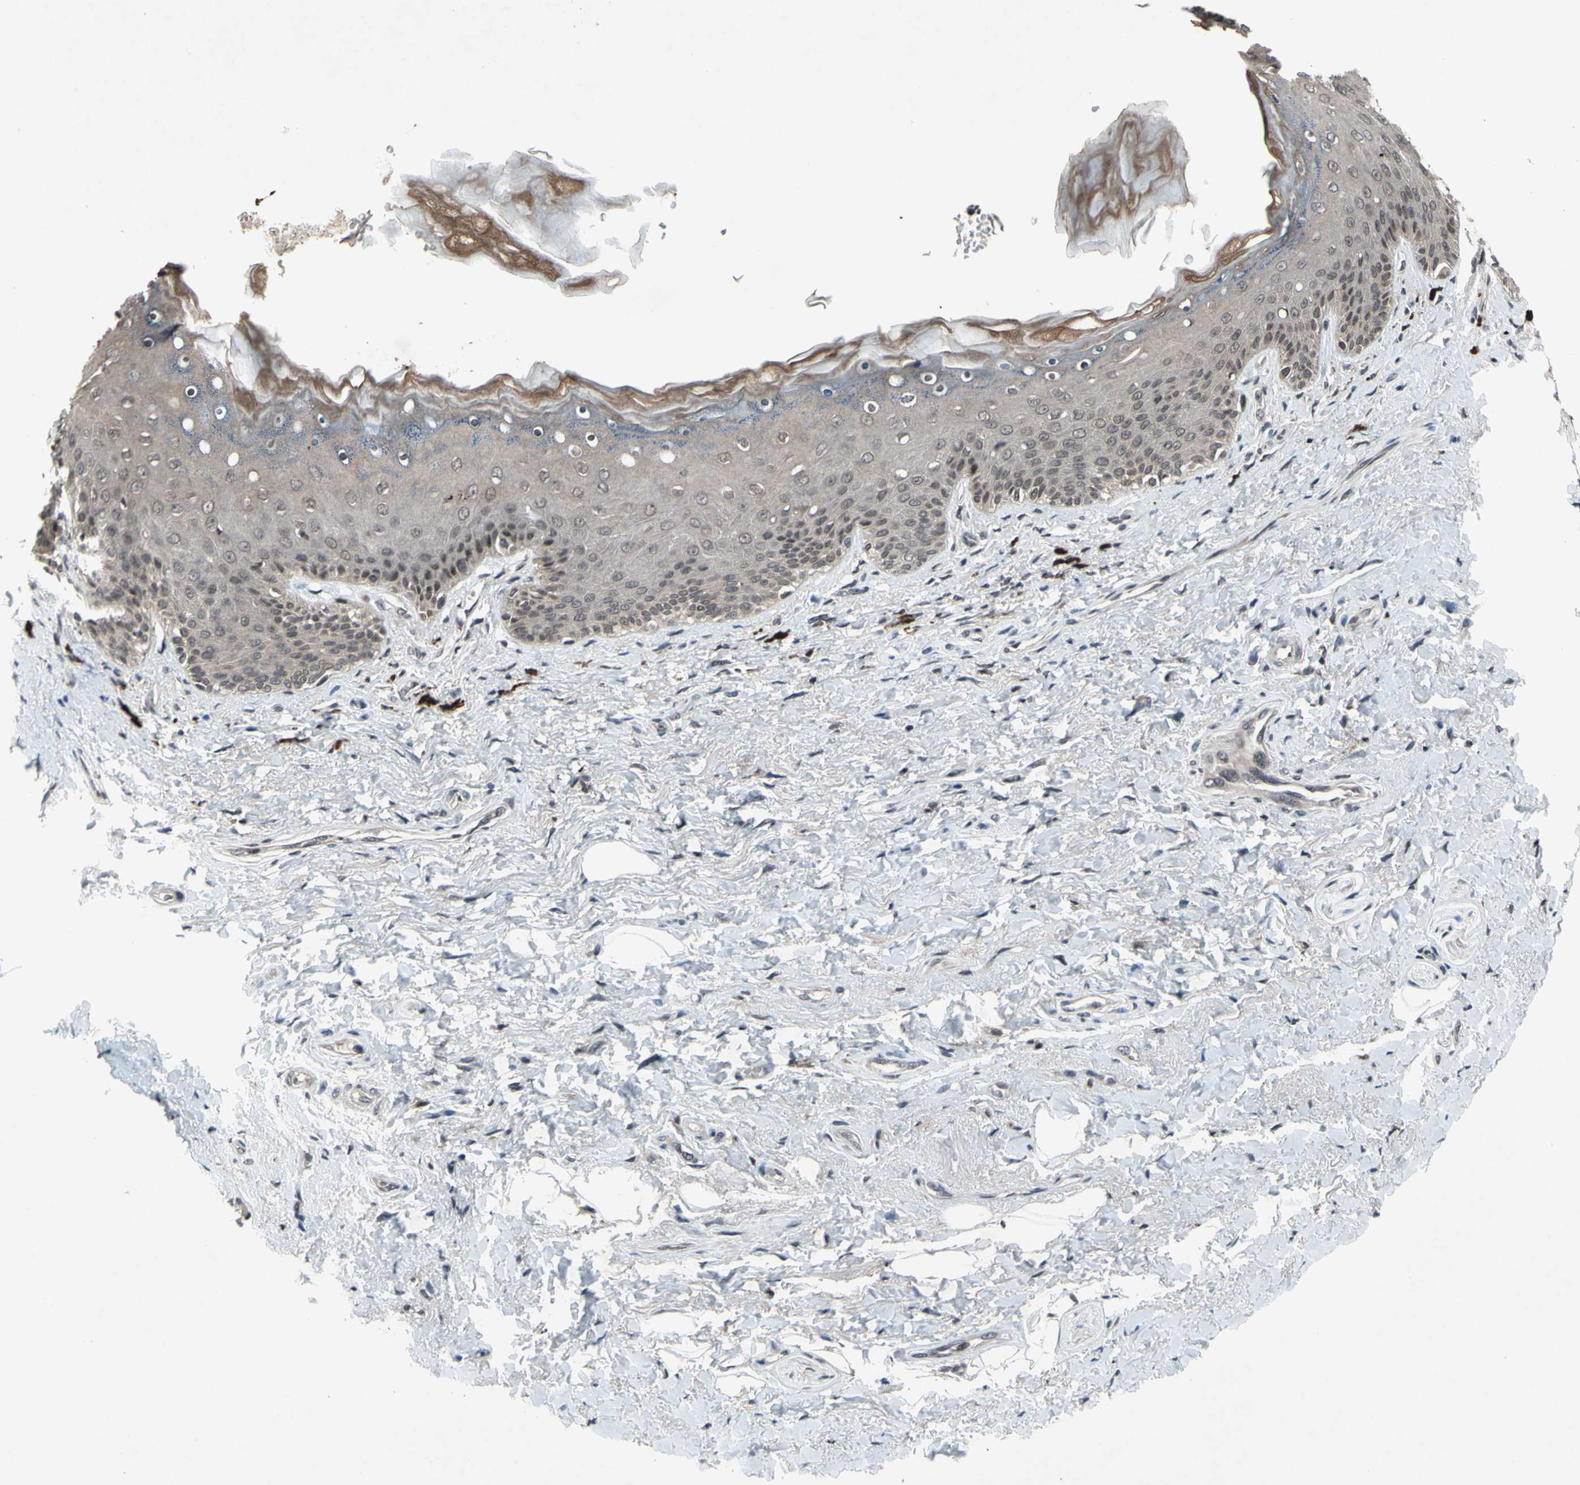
{"staining": {"intensity": "weak", "quantity": "25%-75%", "location": "nuclear"}, "tissue": "skin", "cell_type": "Epidermal cells", "image_type": "normal", "snomed": [{"axis": "morphology", "description": "Normal tissue, NOS"}, {"axis": "topography", "description": "Anal"}], "caption": "Immunohistochemistry (IHC) staining of normal skin, which demonstrates low levels of weak nuclear positivity in approximately 25%-75% of epidermal cells indicating weak nuclear protein staining. The staining was performed using DAB (3,3'-diaminobenzidine) (brown) for protein detection and nuclei were counterstained in hematoxylin (blue).", "gene": "XPO1", "patient": {"sex": "female", "age": 46}}